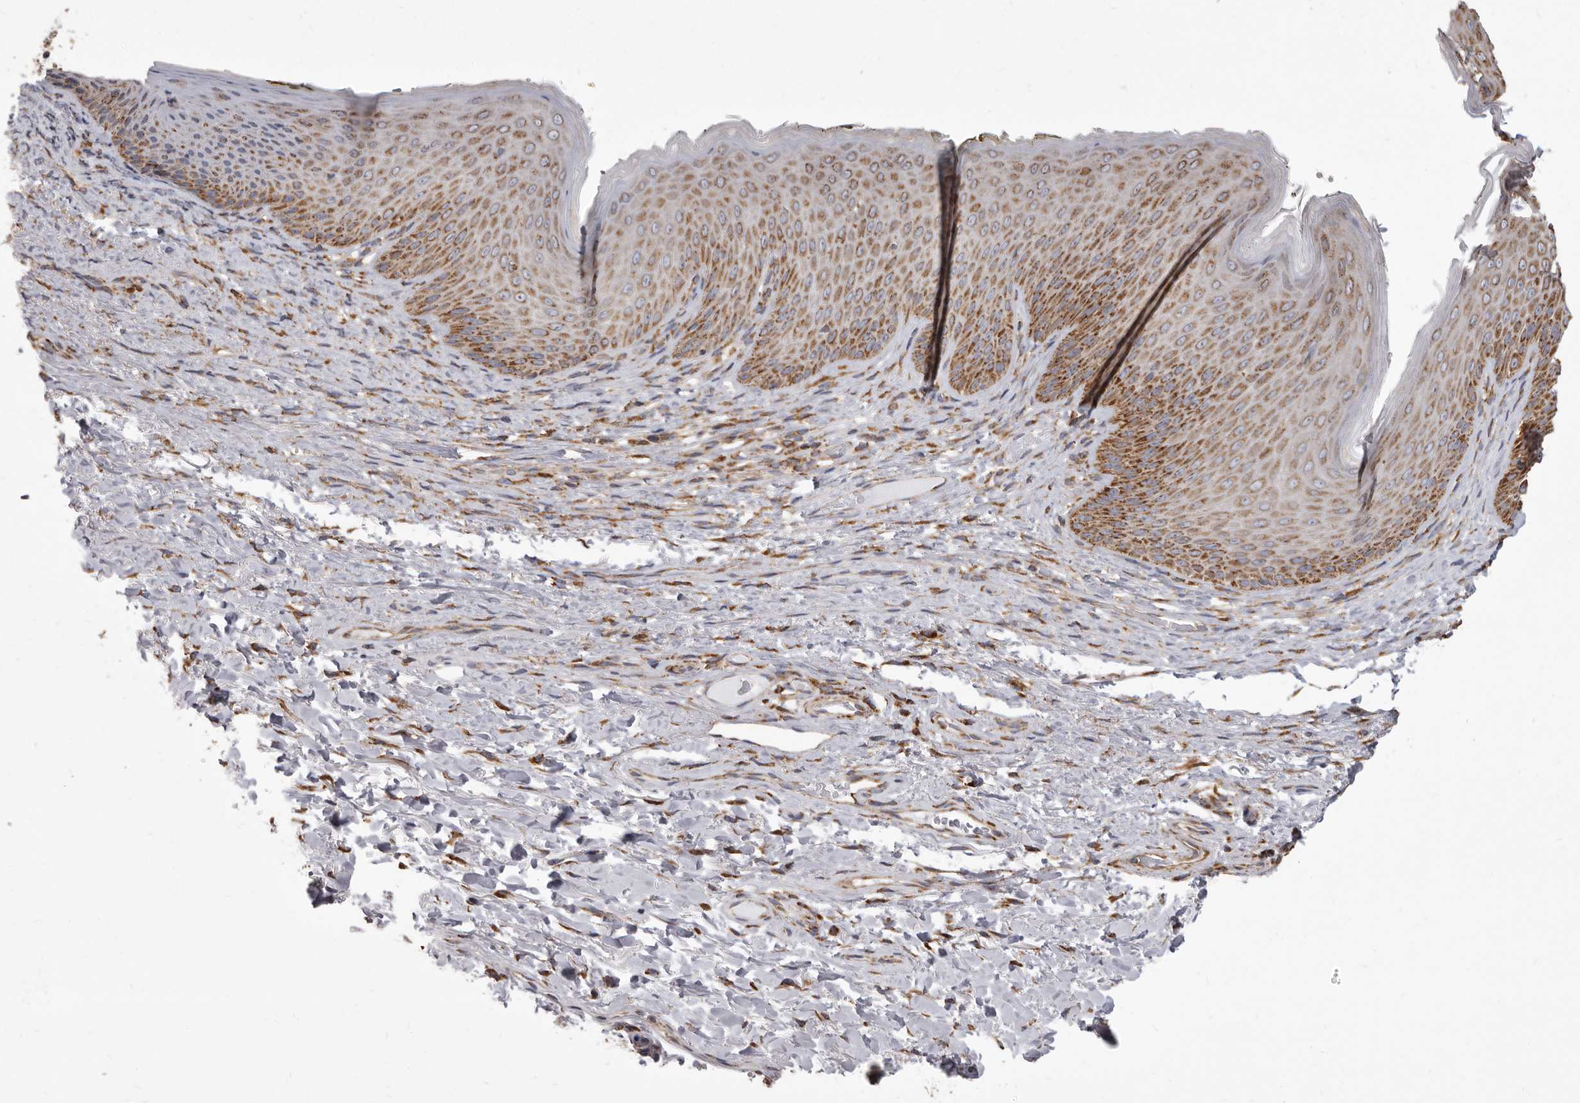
{"staining": {"intensity": "moderate", "quantity": ">75%", "location": "cytoplasmic/membranous"}, "tissue": "skin", "cell_type": "Epidermal cells", "image_type": "normal", "snomed": [{"axis": "morphology", "description": "Normal tissue, NOS"}, {"axis": "topography", "description": "Anal"}], "caption": "Immunohistochemistry image of unremarkable skin: skin stained using immunohistochemistry (IHC) shows medium levels of moderate protein expression localized specifically in the cytoplasmic/membranous of epidermal cells, appearing as a cytoplasmic/membranous brown color.", "gene": "CDK5RAP3", "patient": {"sex": "male", "age": 74}}